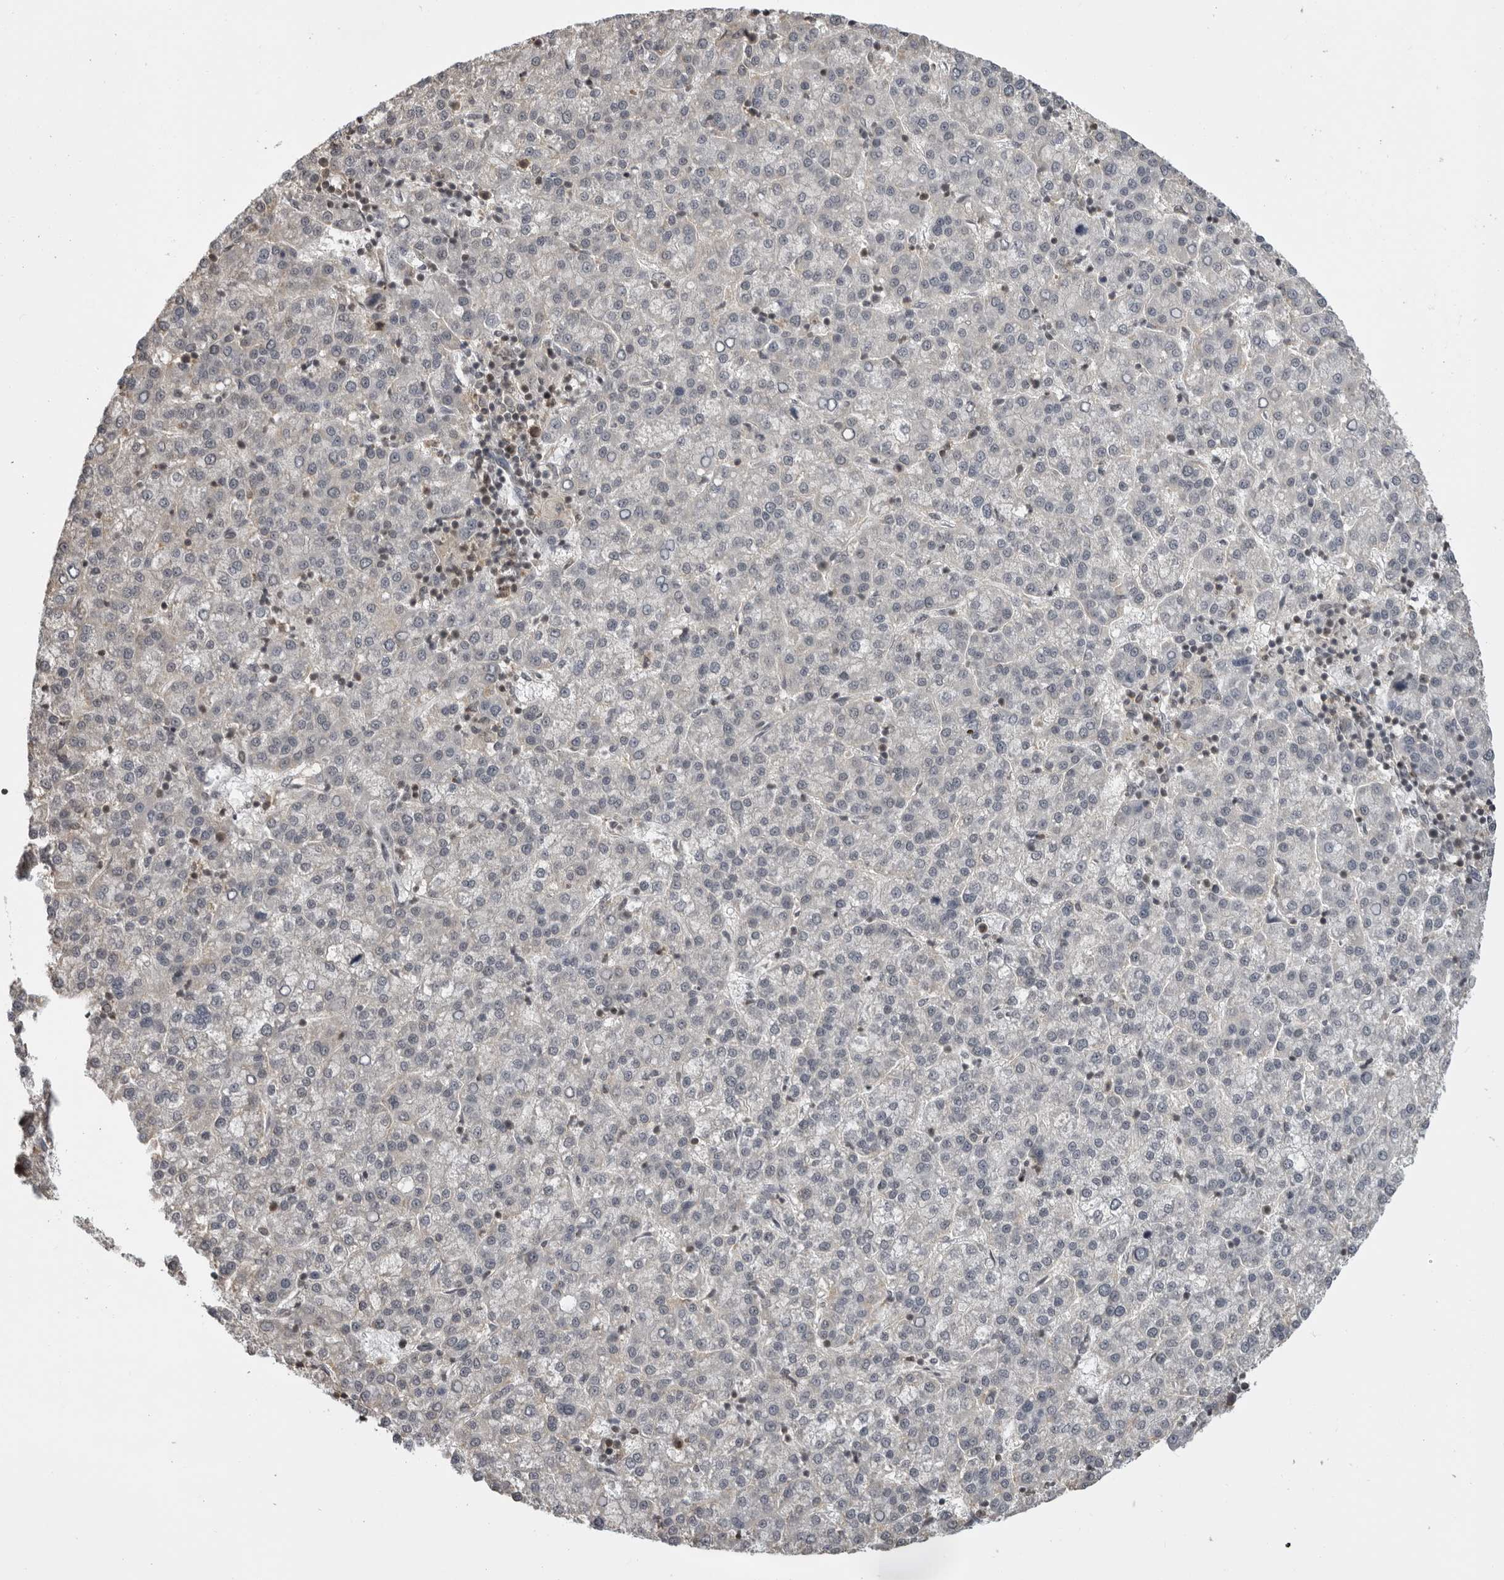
{"staining": {"intensity": "negative", "quantity": "none", "location": "none"}, "tissue": "liver cancer", "cell_type": "Tumor cells", "image_type": "cancer", "snomed": [{"axis": "morphology", "description": "Carcinoma, Hepatocellular, NOS"}, {"axis": "topography", "description": "Liver"}], "caption": "The photomicrograph displays no staining of tumor cells in liver cancer.", "gene": "PDCL3", "patient": {"sex": "female", "age": 58}}